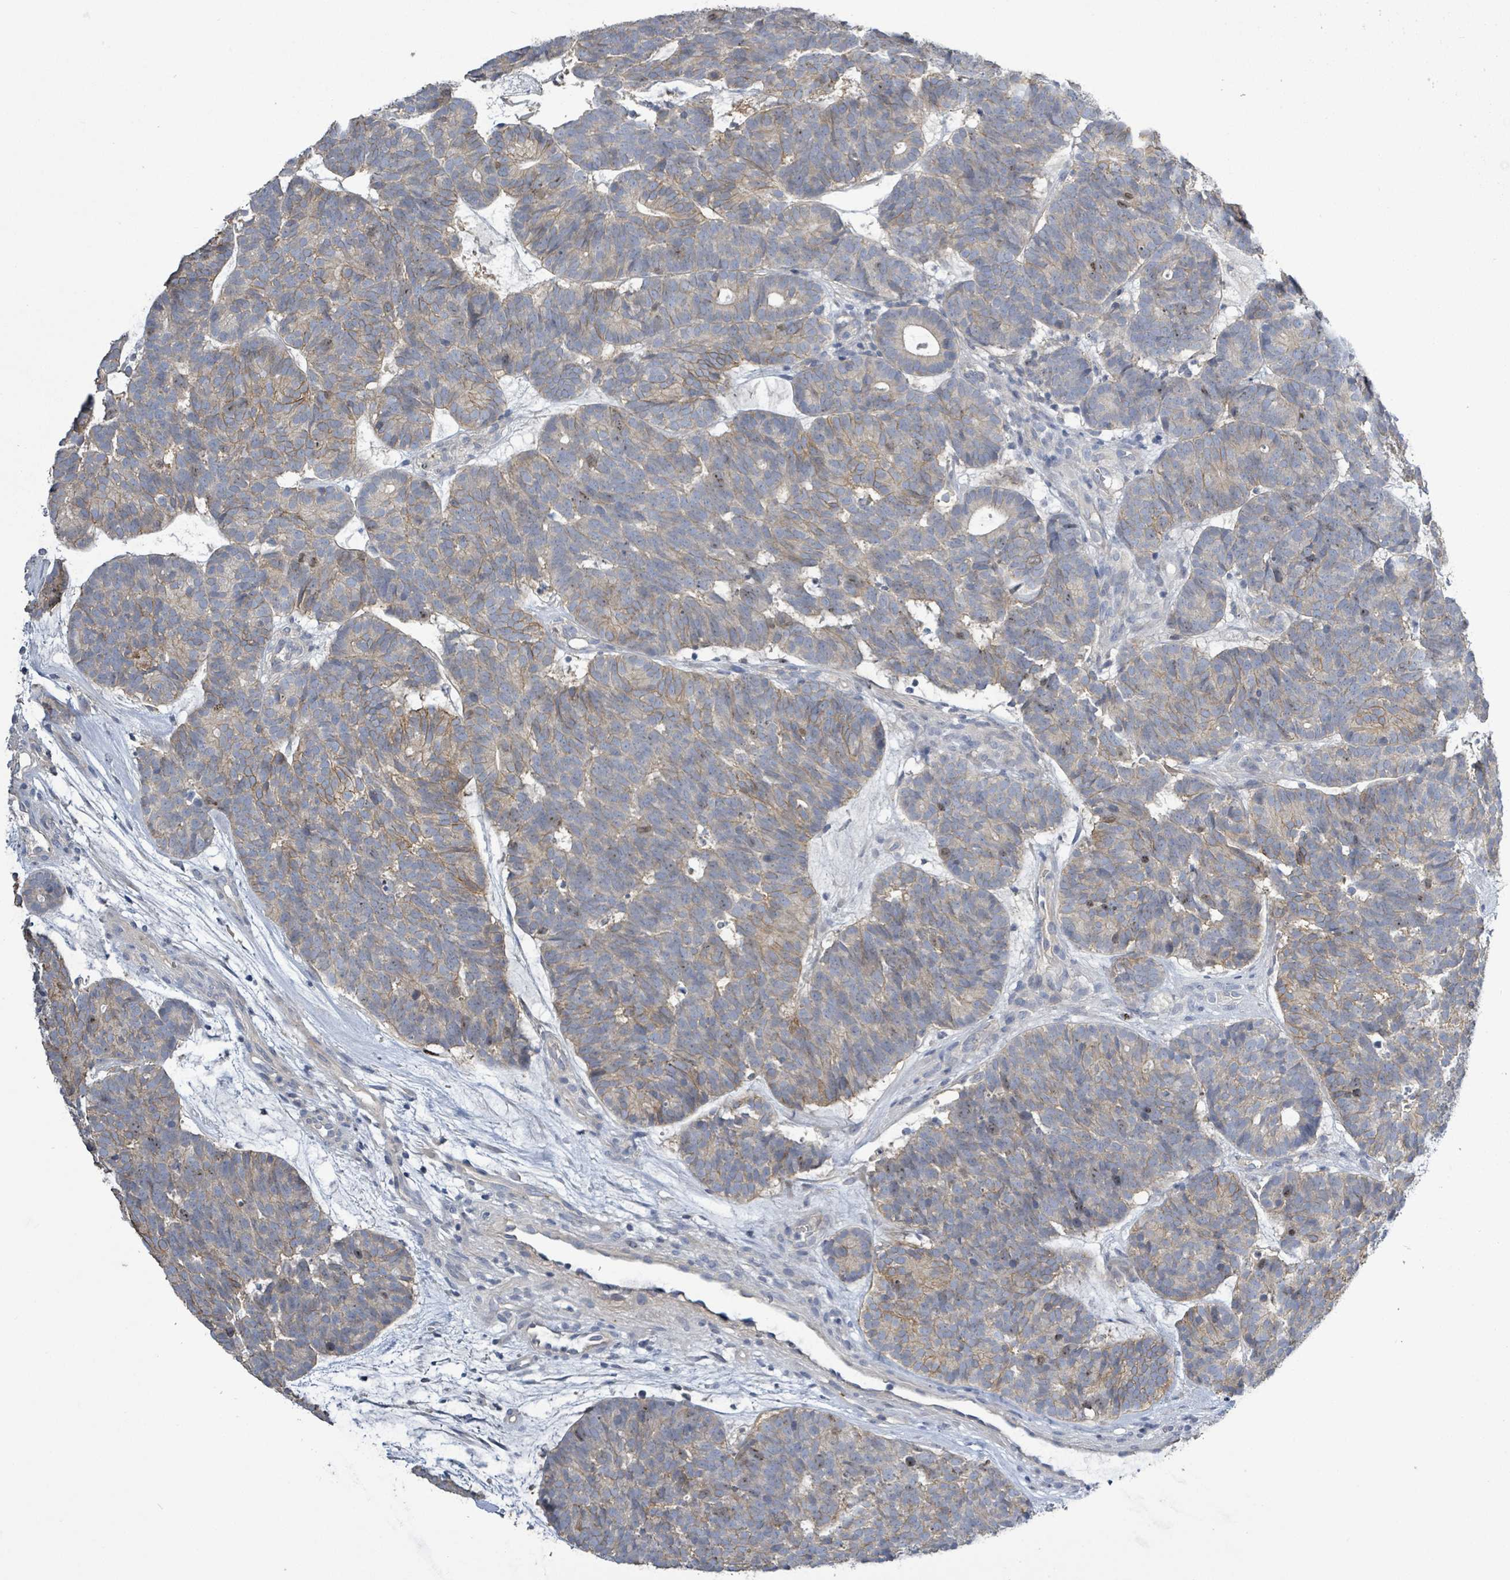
{"staining": {"intensity": "moderate", "quantity": "25%-75%", "location": "cytoplasmic/membranous"}, "tissue": "head and neck cancer", "cell_type": "Tumor cells", "image_type": "cancer", "snomed": [{"axis": "morphology", "description": "Adenocarcinoma, NOS"}, {"axis": "topography", "description": "Head-Neck"}], "caption": "Protein staining of head and neck adenocarcinoma tissue demonstrates moderate cytoplasmic/membranous positivity in about 25%-75% of tumor cells. (DAB IHC, brown staining for protein, blue staining for nuclei).", "gene": "KRAS", "patient": {"sex": "female", "age": 81}}